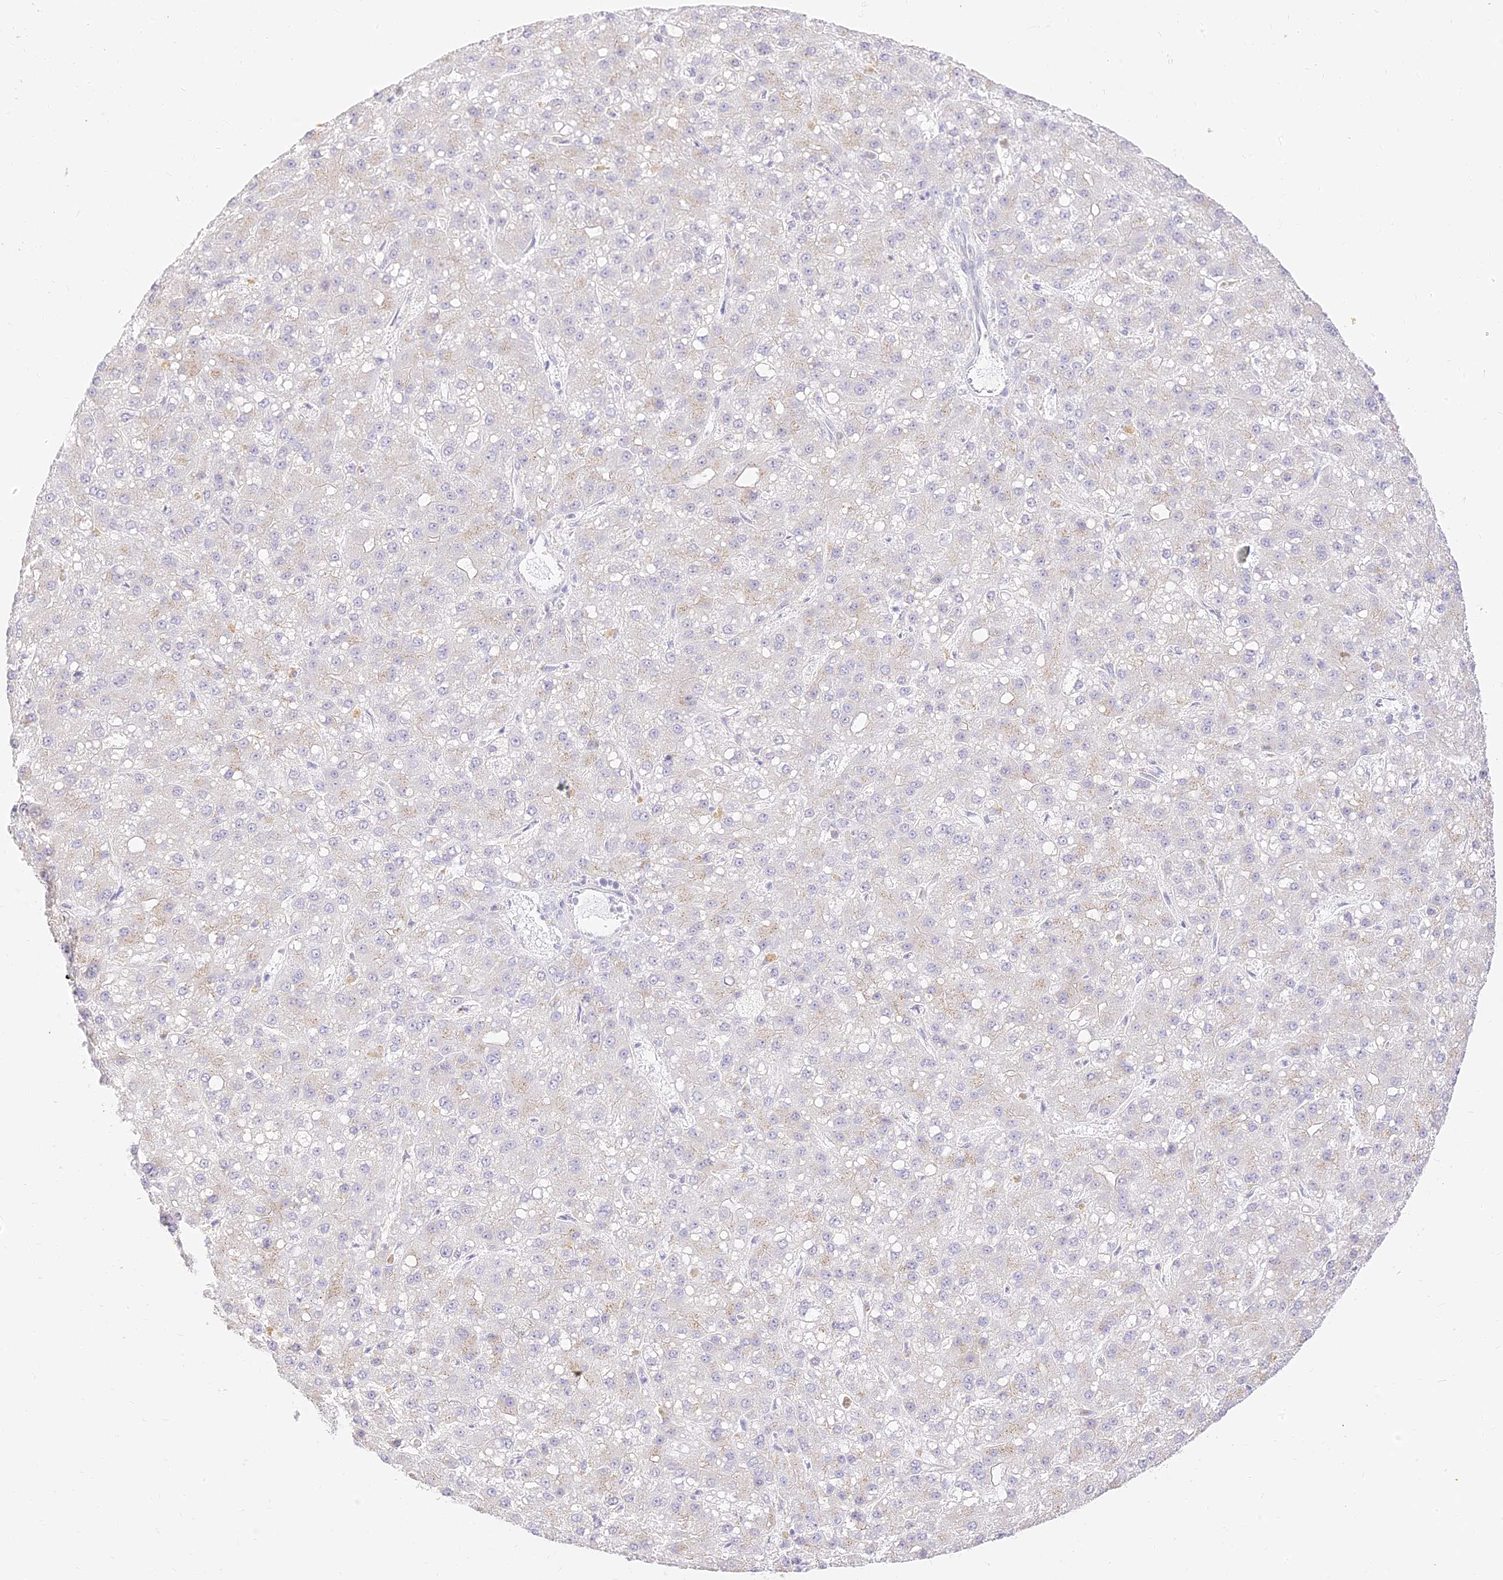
{"staining": {"intensity": "negative", "quantity": "none", "location": "none"}, "tissue": "liver cancer", "cell_type": "Tumor cells", "image_type": "cancer", "snomed": [{"axis": "morphology", "description": "Carcinoma, Hepatocellular, NOS"}, {"axis": "topography", "description": "Liver"}], "caption": "This is a histopathology image of immunohistochemistry (IHC) staining of liver hepatocellular carcinoma, which shows no expression in tumor cells.", "gene": "SEC13", "patient": {"sex": "male", "age": 67}}